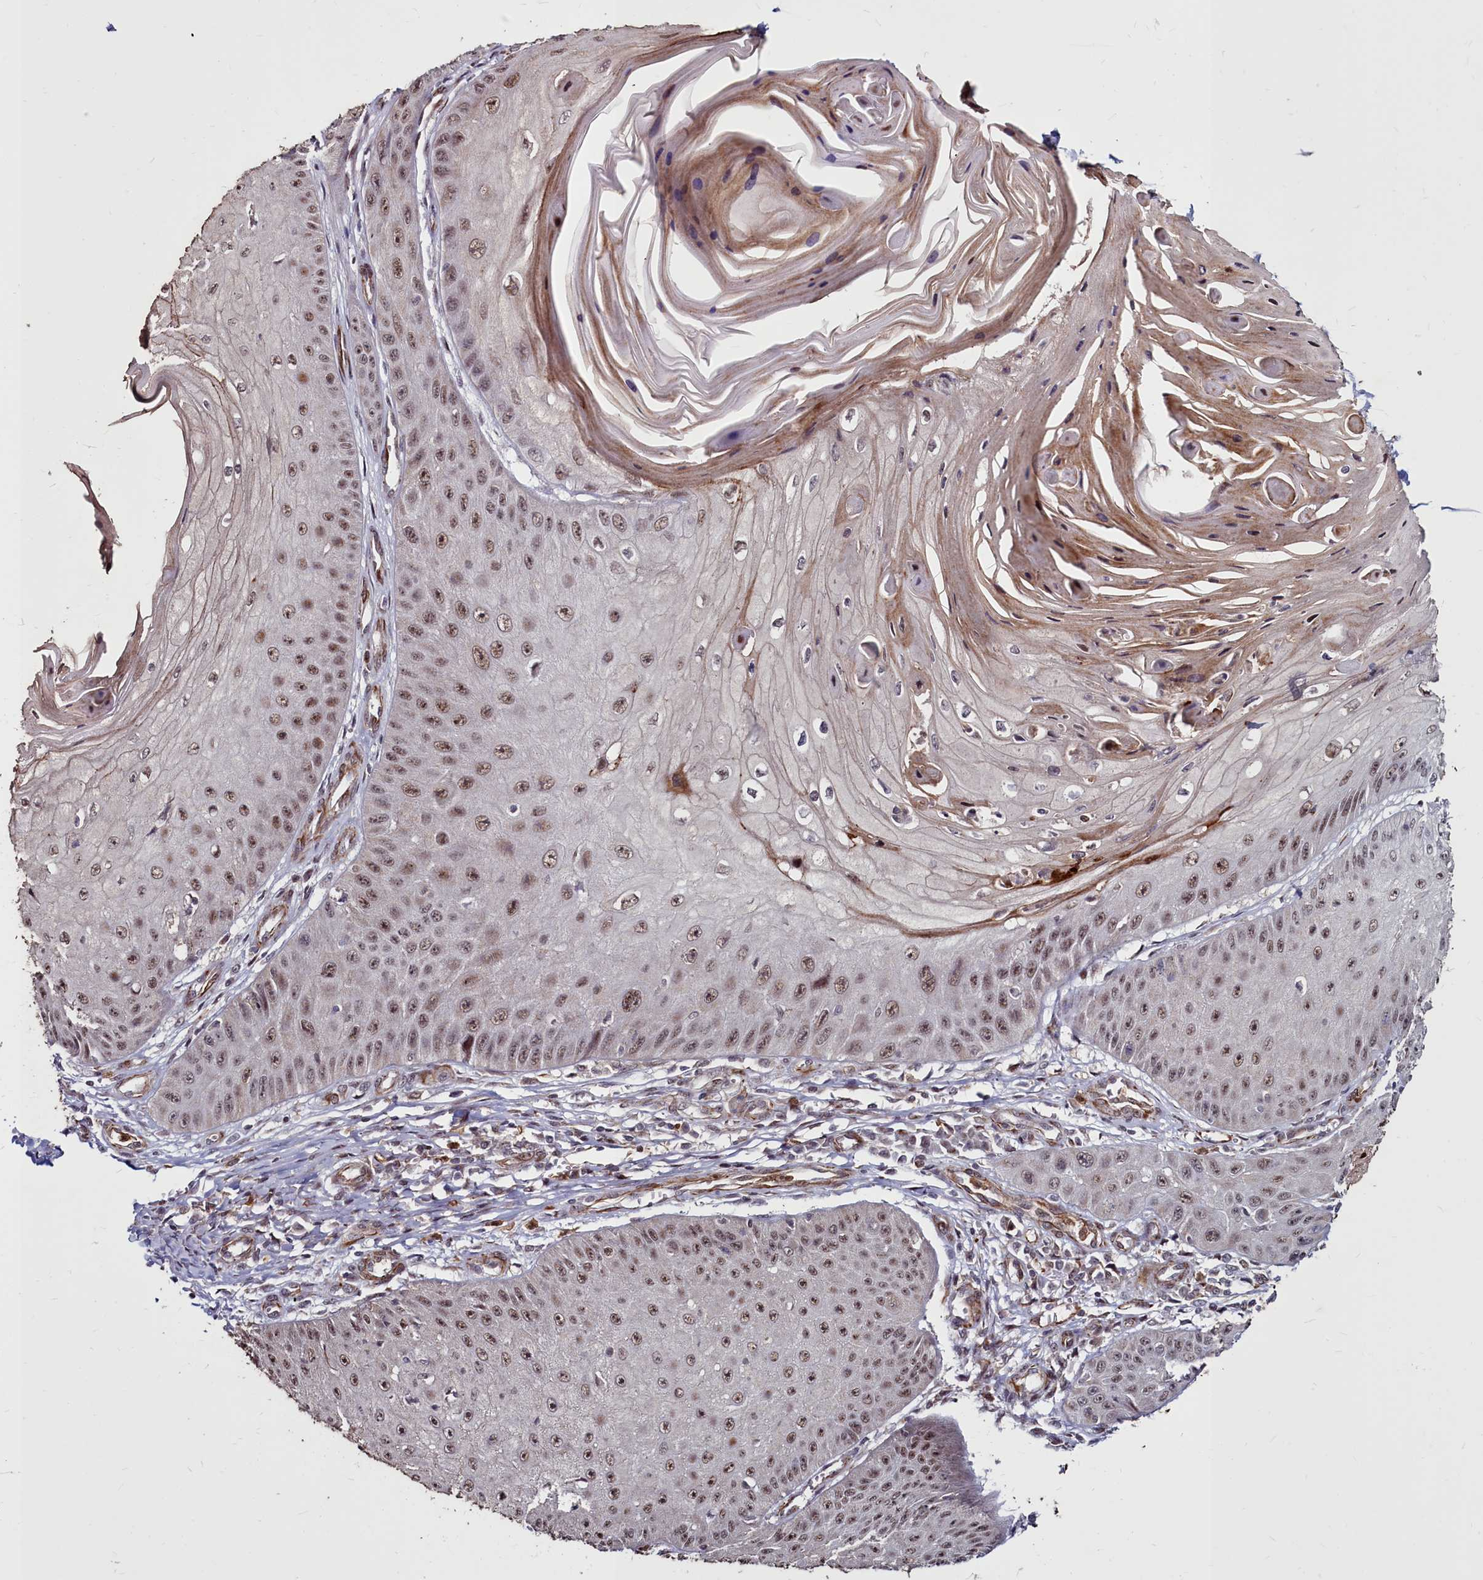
{"staining": {"intensity": "moderate", "quantity": ">75%", "location": "nuclear"}, "tissue": "skin cancer", "cell_type": "Tumor cells", "image_type": "cancer", "snomed": [{"axis": "morphology", "description": "Squamous cell carcinoma, NOS"}, {"axis": "topography", "description": "Skin"}], "caption": "About >75% of tumor cells in human squamous cell carcinoma (skin) demonstrate moderate nuclear protein expression as visualized by brown immunohistochemical staining.", "gene": "CLK3", "patient": {"sex": "male", "age": 70}}